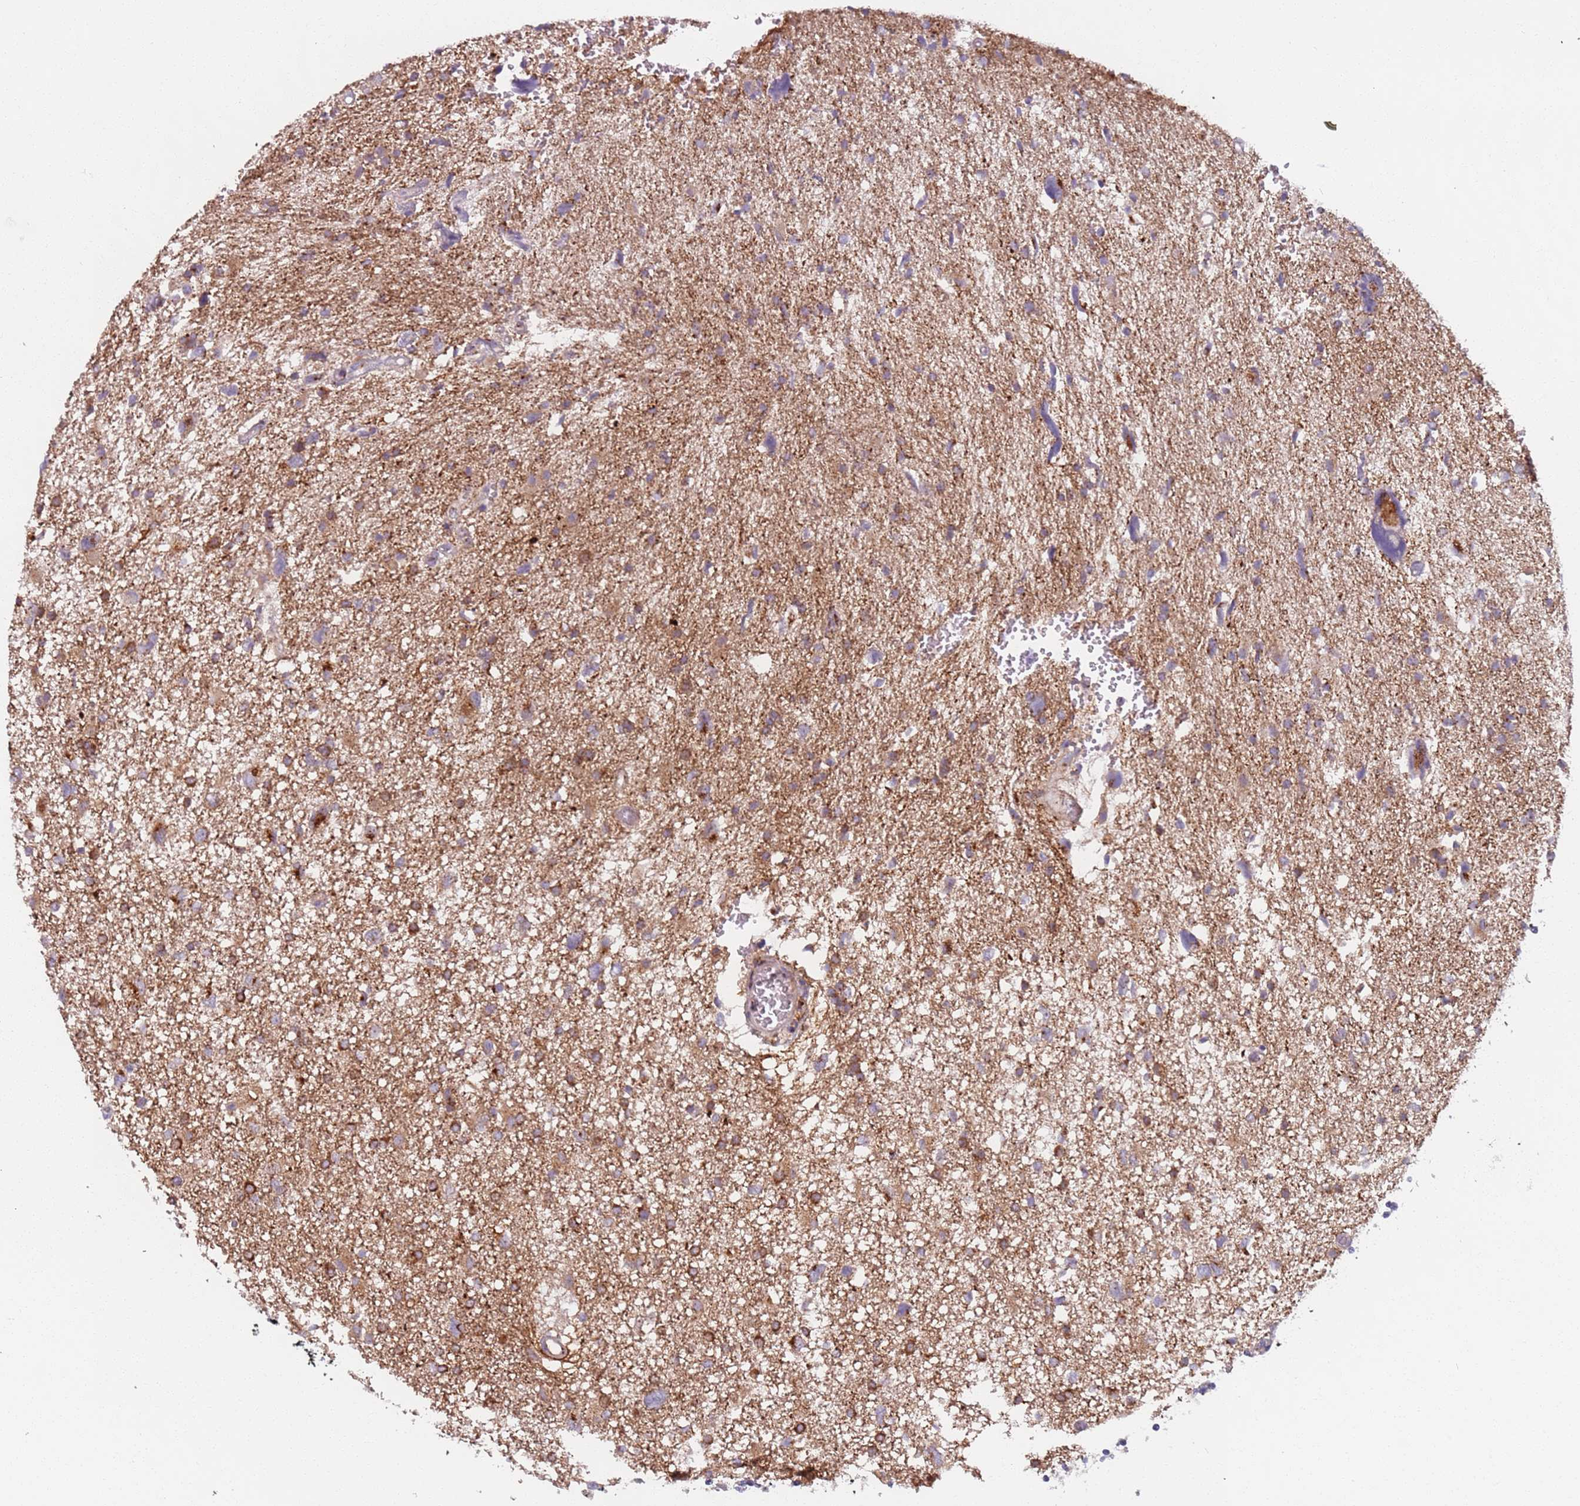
{"staining": {"intensity": "strong", "quantity": "25%-75%", "location": "cytoplasmic/membranous"}, "tissue": "glioma", "cell_type": "Tumor cells", "image_type": "cancer", "snomed": [{"axis": "morphology", "description": "Glioma, malignant, High grade"}, {"axis": "topography", "description": "Brain"}], "caption": "This image reveals immunohistochemistry staining of human glioma, with high strong cytoplasmic/membranous positivity in about 25%-75% of tumor cells.", "gene": "AKTIP", "patient": {"sex": "male", "age": 61}}